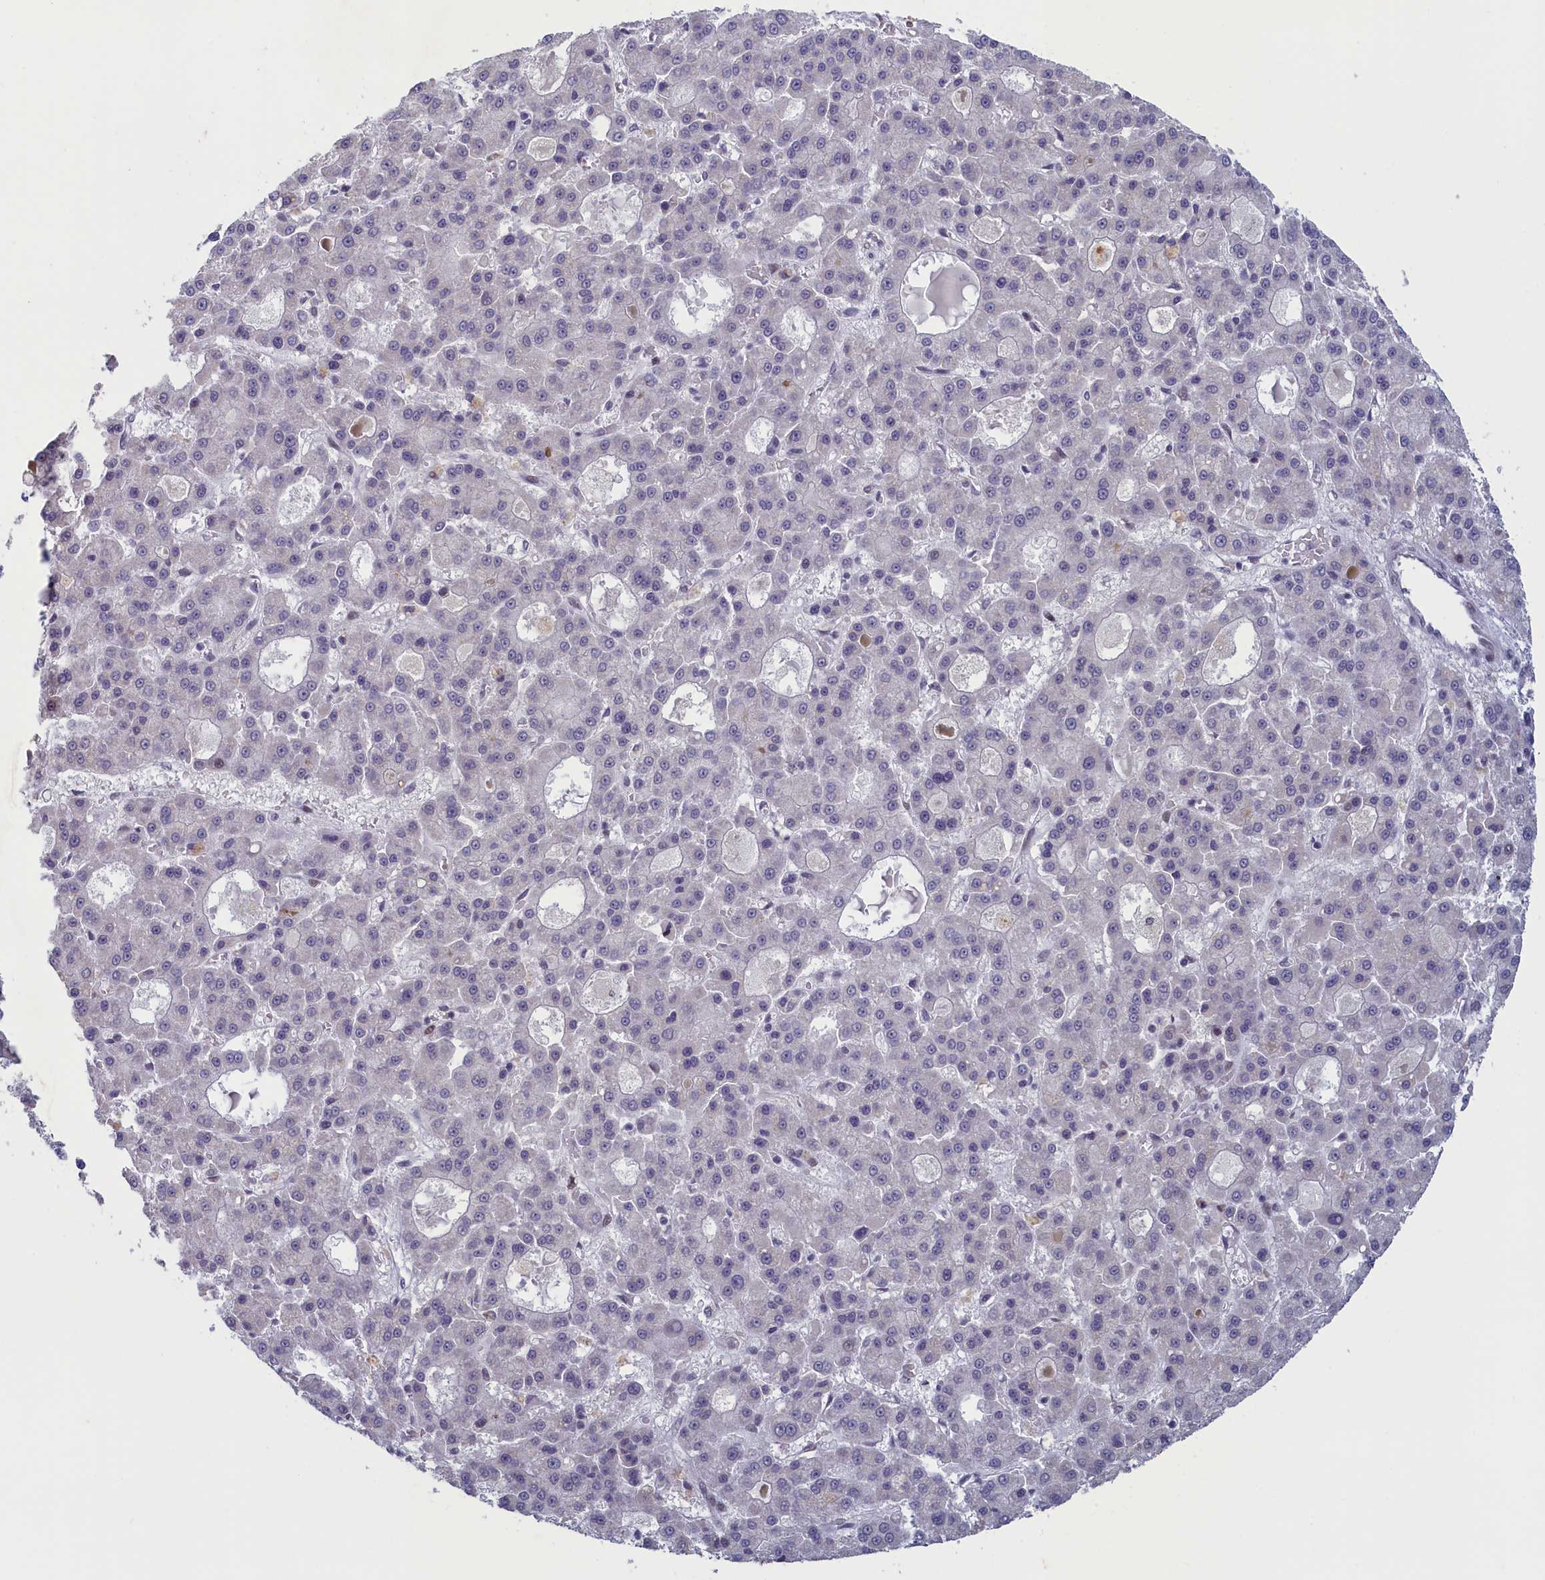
{"staining": {"intensity": "negative", "quantity": "none", "location": "none"}, "tissue": "liver cancer", "cell_type": "Tumor cells", "image_type": "cancer", "snomed": [{"axis": "morphology", "description": "Carcinoma, Hepatocellular, NOS"}, {"axis": "topography", "description": "Liver"}], "caption": "Immunohistochemistry histopathology image of liver cancer (hepatocellular carcinoma) stained for a protein (brown), which exhibits no expression in tumor cells.", "gene": "ATF7IP2", "patient": {"sex": "male", "age": 70}}